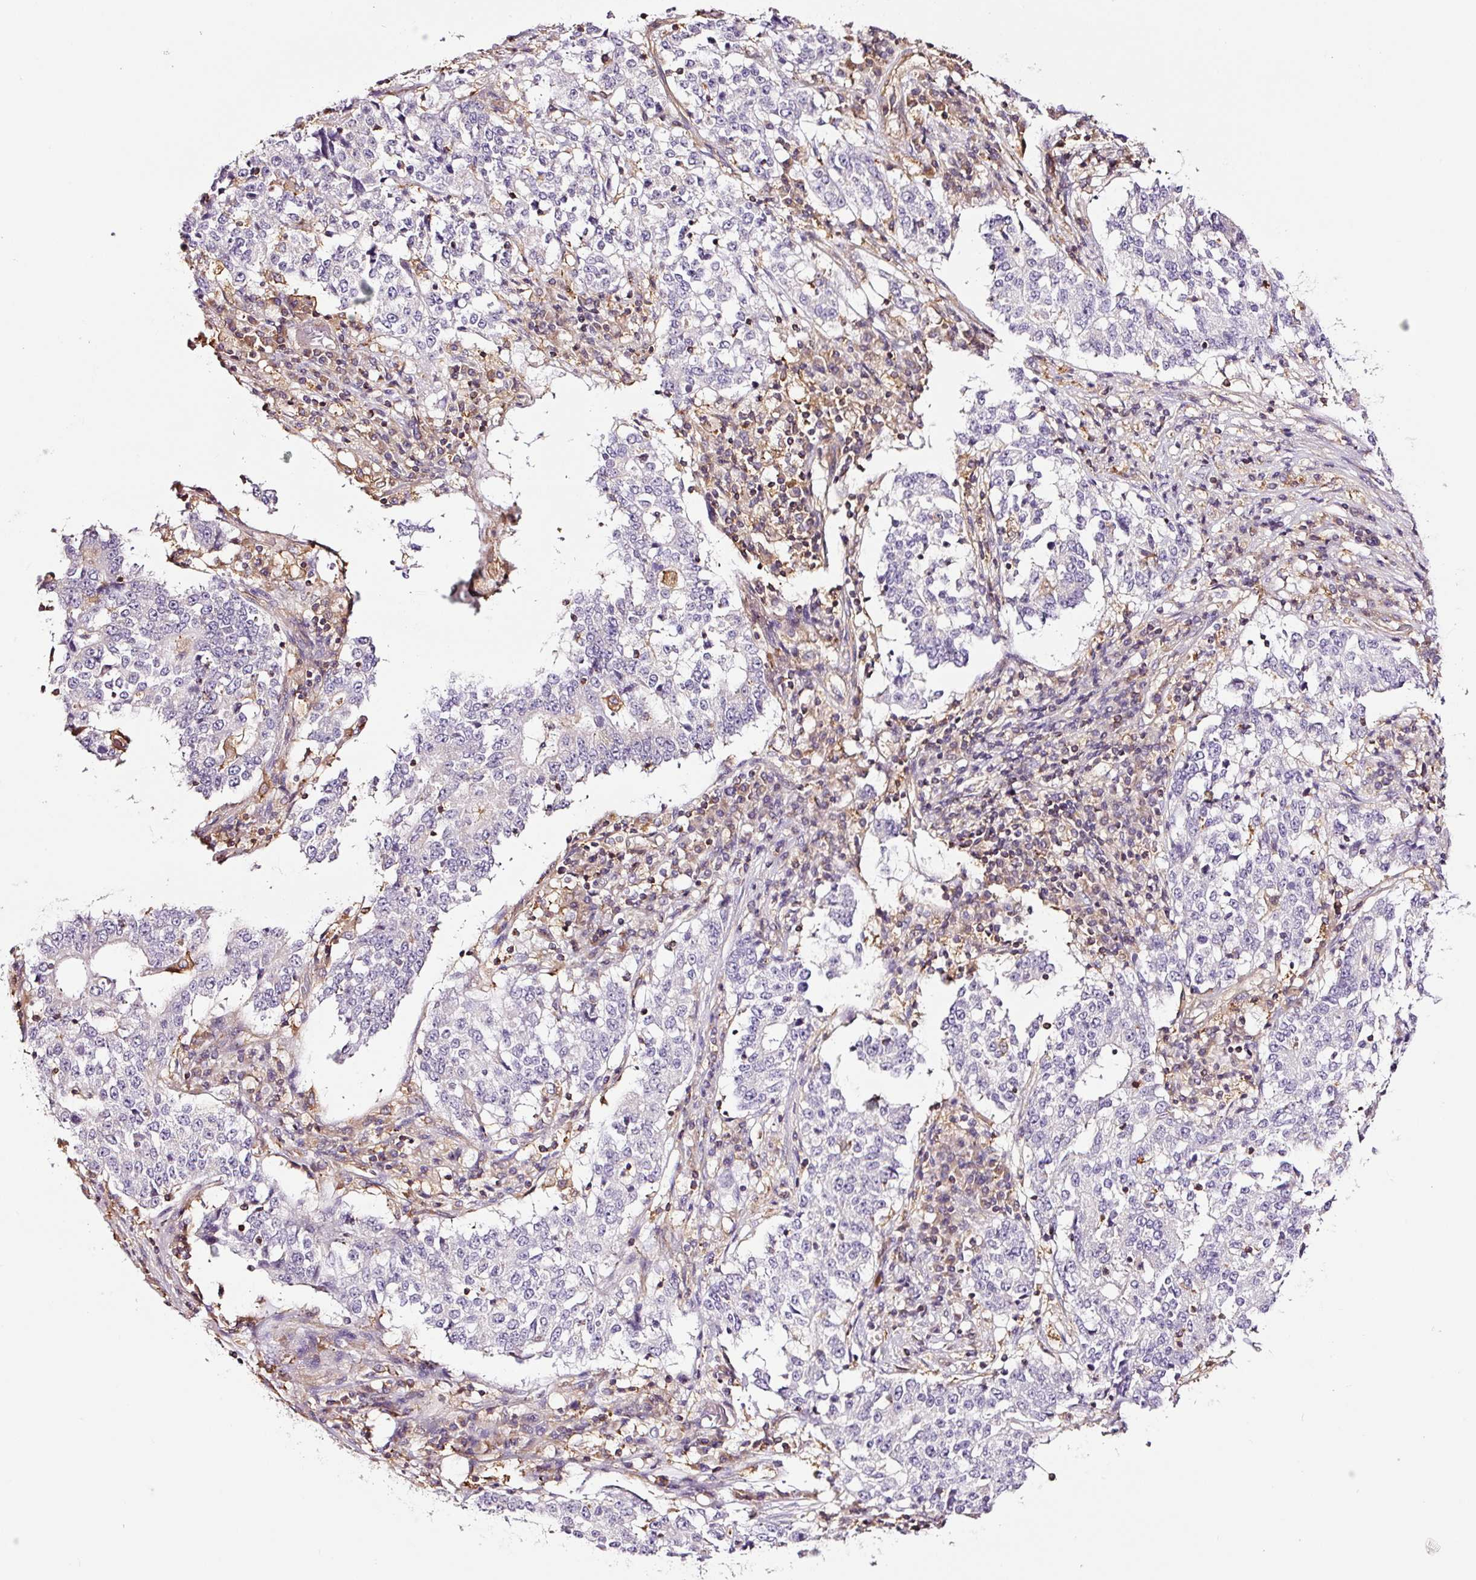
{"staining": {"intensity": "negative", "quantity": "none", "location": "none"}, "tissue": "stomach cancer", "cell_type": "Tumor cells", "image_type": "cancer", "snomed": [{"axis": "morphology", "description": "Adenocarcinoma, NOS"}, {"axis": "topography", "description": "Stomach"}], "caption": "Immunohistochemistry micrograph of neoplastic tissue: stomach cancer (adenocarcinoma) stained with DAB (3,3'-diaminobenzidine) demonstrates no significant protein expression in tumor cells. Brightfield microscopy of IHC stained with DAB (3,3'-diaminobenzidine) (brown) and hematoxylin (blue), captured at high magnification.", "gene": "METAP1", "patient": {"sex": "male", "age": 59}}